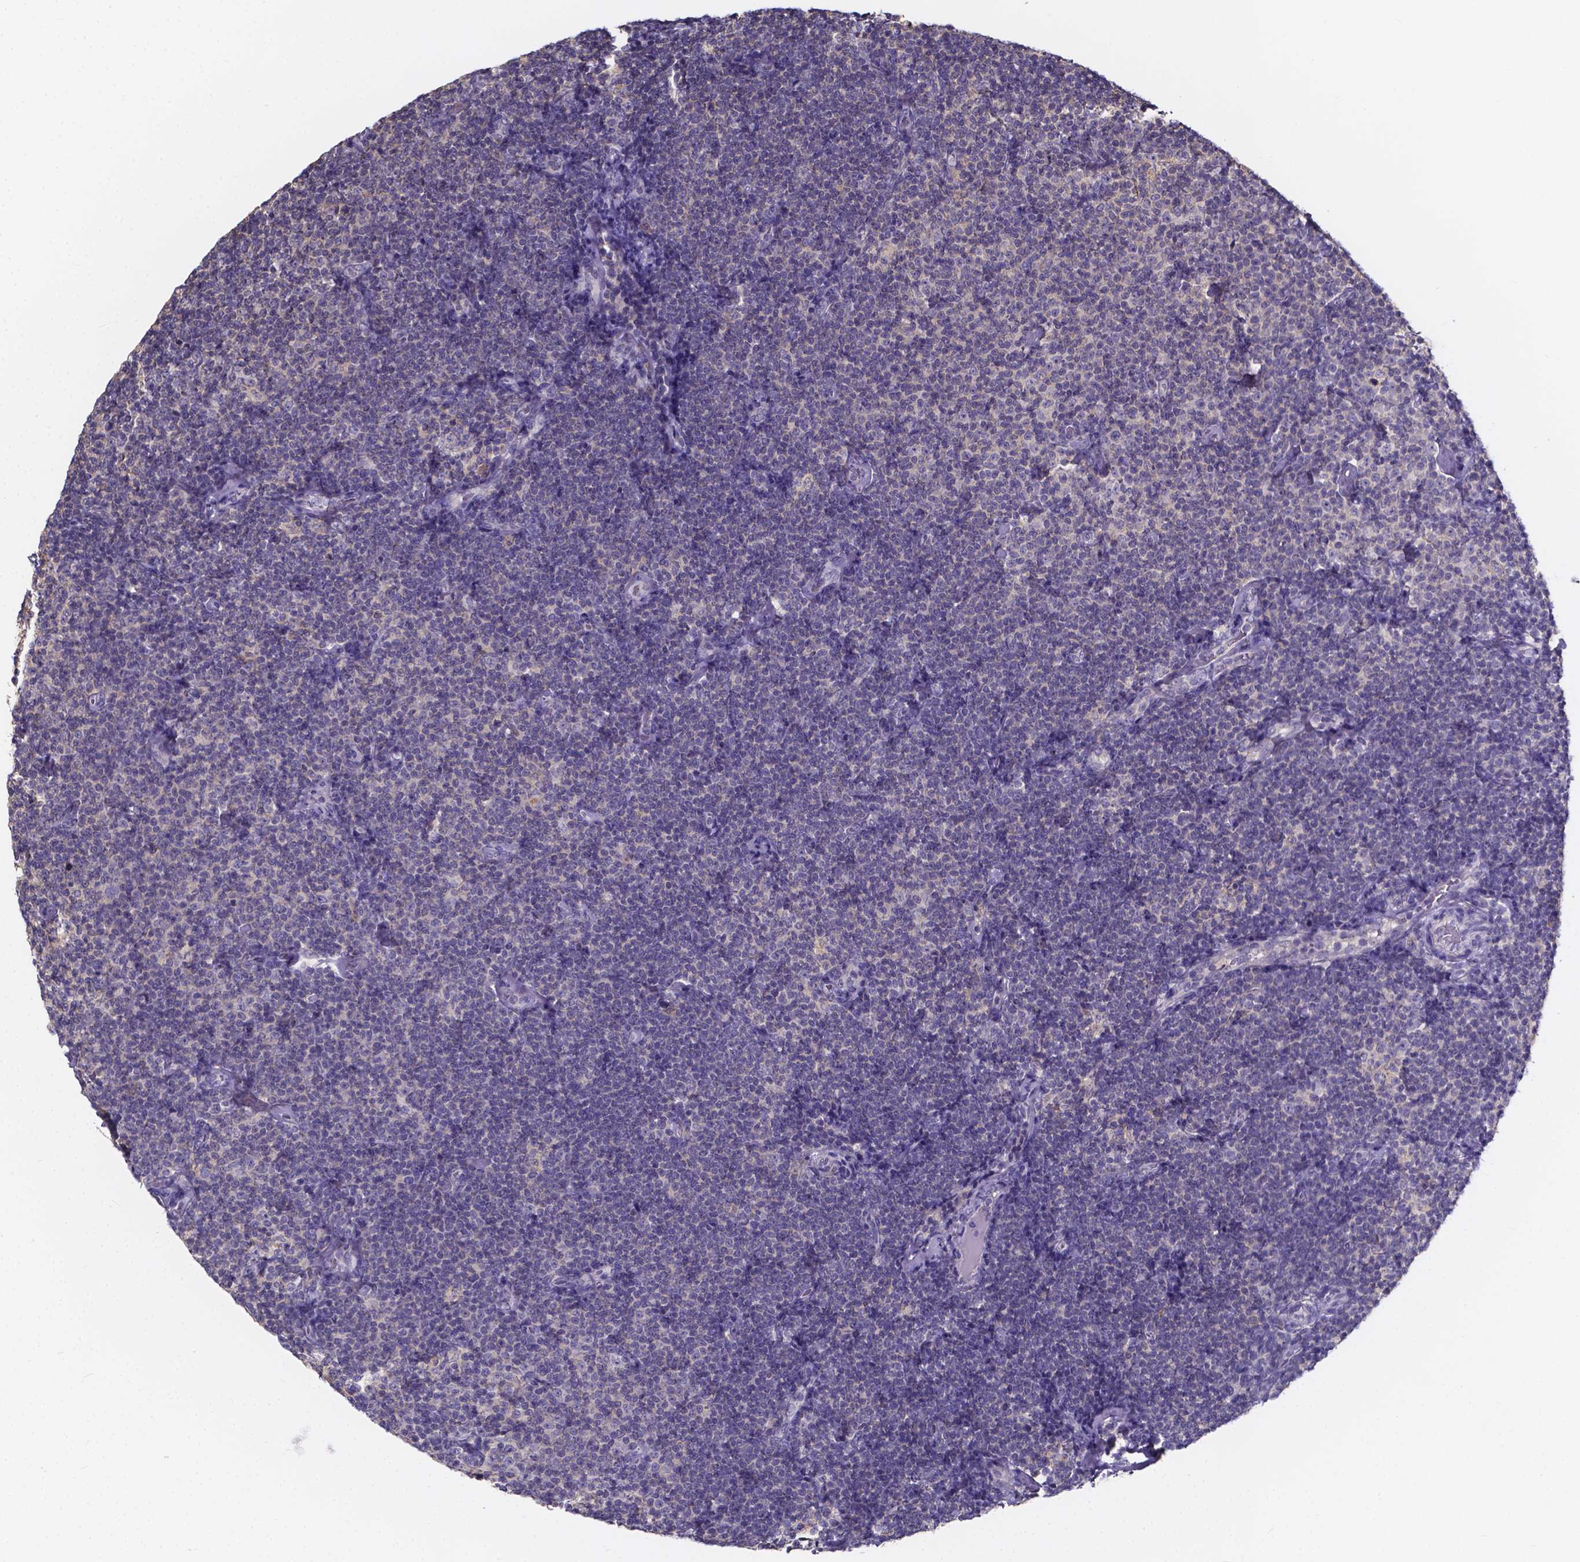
{"staining": {"intensity": "negative", "quantity": "none", "location": "none"}, "tissue": "lymphoma", "cell_type": "Tumor cells", "image_type": "cancer", "snomed": [{"axis": "morphology", "description": "Malignant lymphoma, non-Hodgkin's type, Low grade"}, {"axis": "topography", "description": "Lymph node"}], "caption": "The immunohistochemistry (IHC) photomicrograph has no significant expression in tumor cells of malignant lymphoma, non-Hodgkin's type (low-grade) tissue.", "gene": "SPOCD1", "patient": {"sex": "male", "age": 81}}